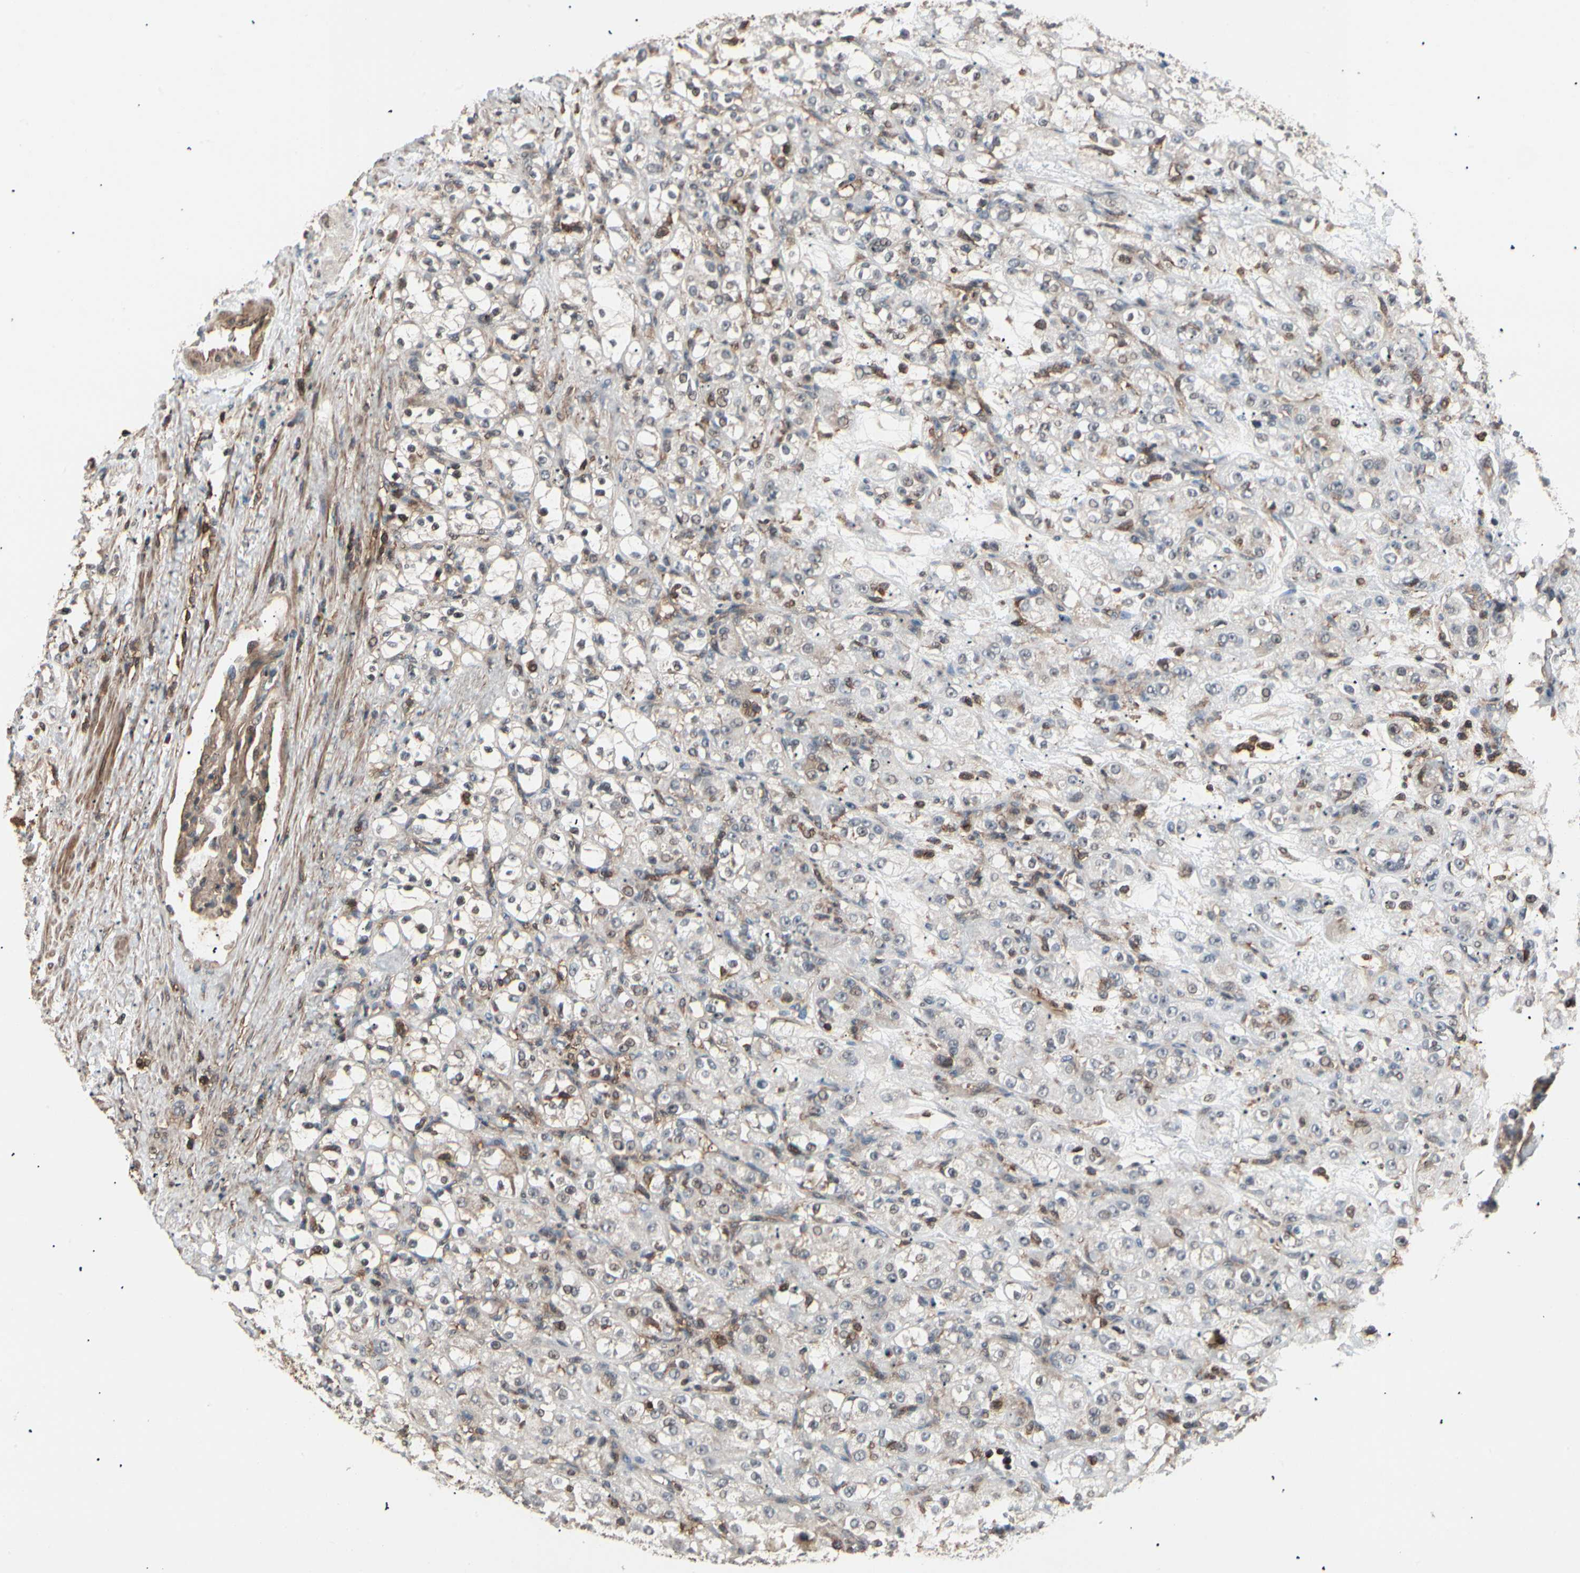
{"staining": {"intensity": "weak", "quantity": "25%-75%", "location": "cytoplasmic/membranous"}, "tissue": "renal cancer", "cell_type": "Tumor cells", "image_type": "cancer", "snomed": [{"axis": "morphology", "description": "Normal tissue, NOS"}, {"axis": "morphology", "description": "Adenocarcinoma, NOS"}, {"axis": "topography", "description": "Kidney"}], "caption": "The photomicrograph displays a brown stain indicating the presence of a protein in the cytoplasmic/membranous of tumor cells in adenocarcinoma (renal). (Stains: DAB (3,3'-diaminobenzidine) in brown, nuclei in blue, Microscopy: brightfield microscopy at high magnification).", "gene": "MAPK13", "patient": {"sex": "male", "age": 61}}